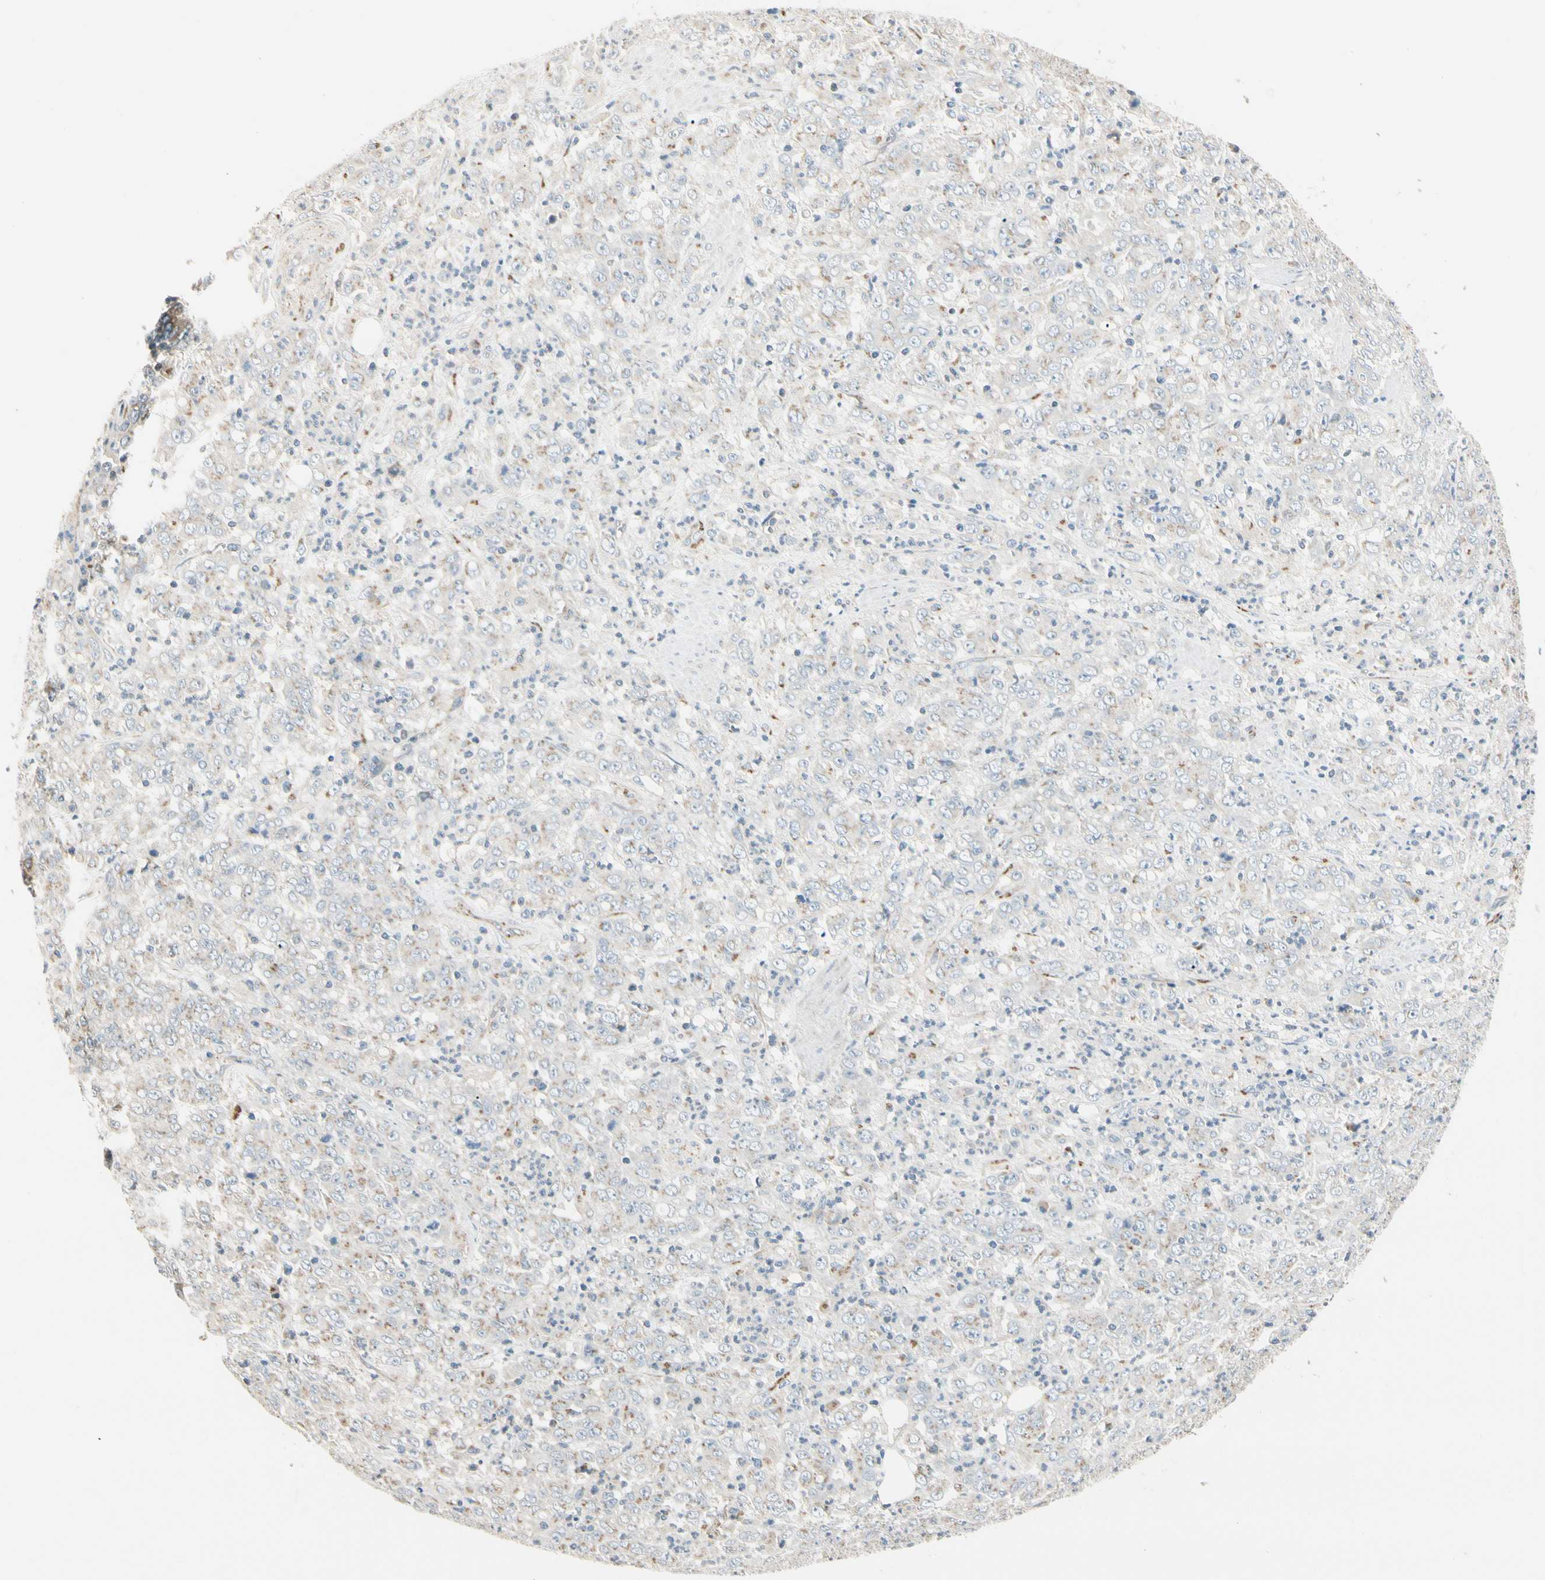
{"staining": {"intensity": "moderate", "quantity": "<25%", "location": "cytoplasmic/membranous"}, "tissue": "stomach cancer", "cell_type": "Tumor cells", "image_type": "cancer", "snomed": [{"axis": "morphology", "description": "Adenocarcinoma, NOS"}, {"axis": "topography", "description": "Stomach, lower"}], "caption": "This photomicrograph displays immunohistochemistry (IHC) staining of human adenocarcinoma (stomach), with low moderate cytoplasmic/membranous positivity in approximately <25% of tumor cells.", "gene": "ABCA3", "patient": {"sex": "female", "age": 71}}